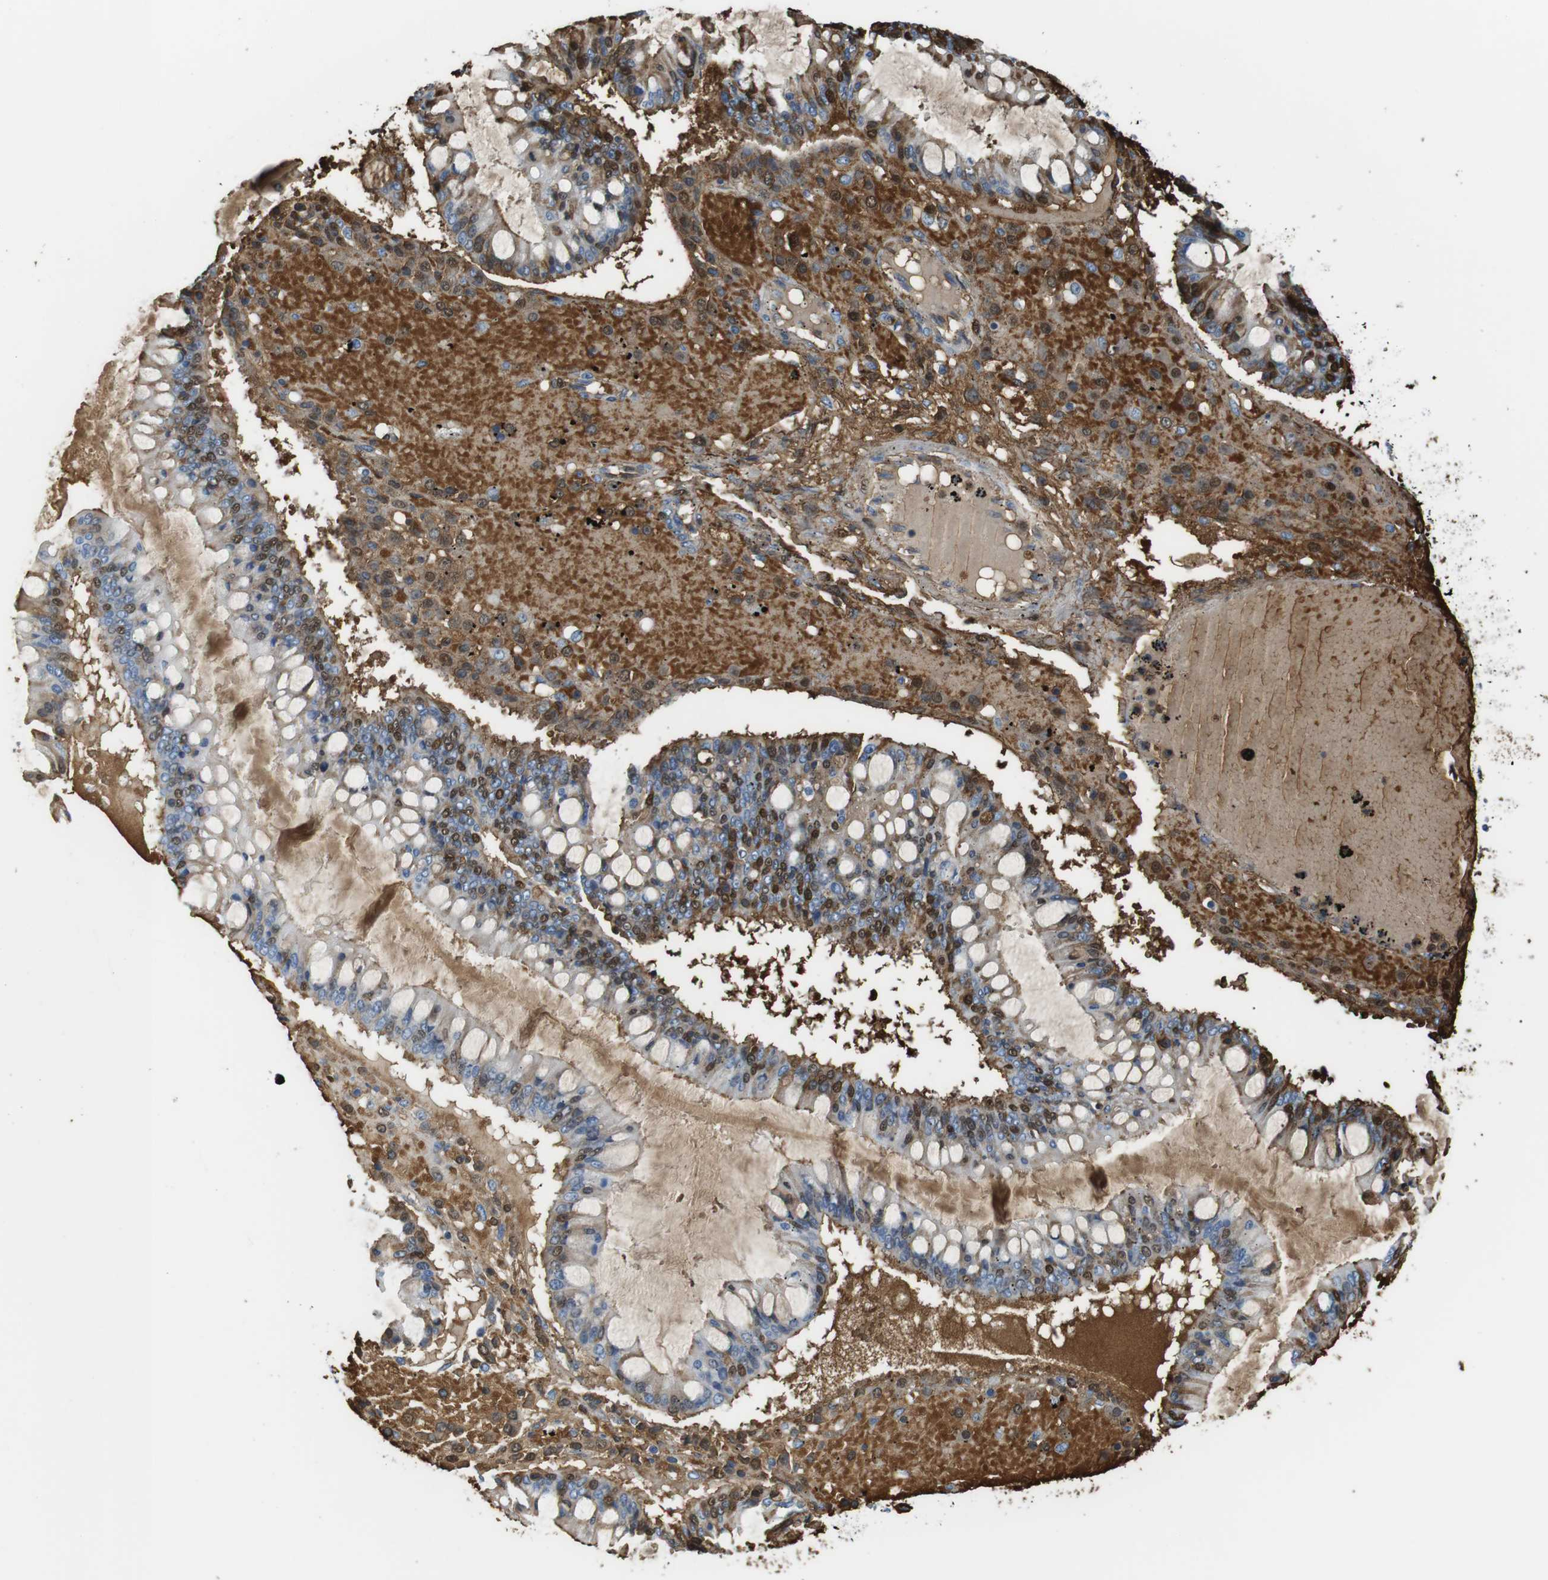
{"staining": {"intensity": "moderate", "quantity": "25%-75%", "location": "cytoplasmic/membranous,nuclear"}, "tissue": "ovarian cancer", "cell_type": "Tumor cells", "image_type": "cancer", "snomed": [{"axis": "morphology", "description": "Cystadenocarcinoma, mucinous, NOS"}, {"axis": "topography", "description": "Ovary"}], "caption": "Immunohistochemistry (IHC) staining of mucinous cystadenocarcinoma (ovarian), which demonstrates medium levels of moderate cytoplasmic/membranous and nuclear expression in about 25%-75% of tumor cells indicating moderate cytoplasmic/membranous and nuclear protein positivity. The staining was performed using DAB (3,3'-diaminobenzidine) (brown) for protein detection and nuclei were counterstained in hematoxylin (blue).", "gene": "ADCY10", "patient": {"sex": "female", "age": 73}}